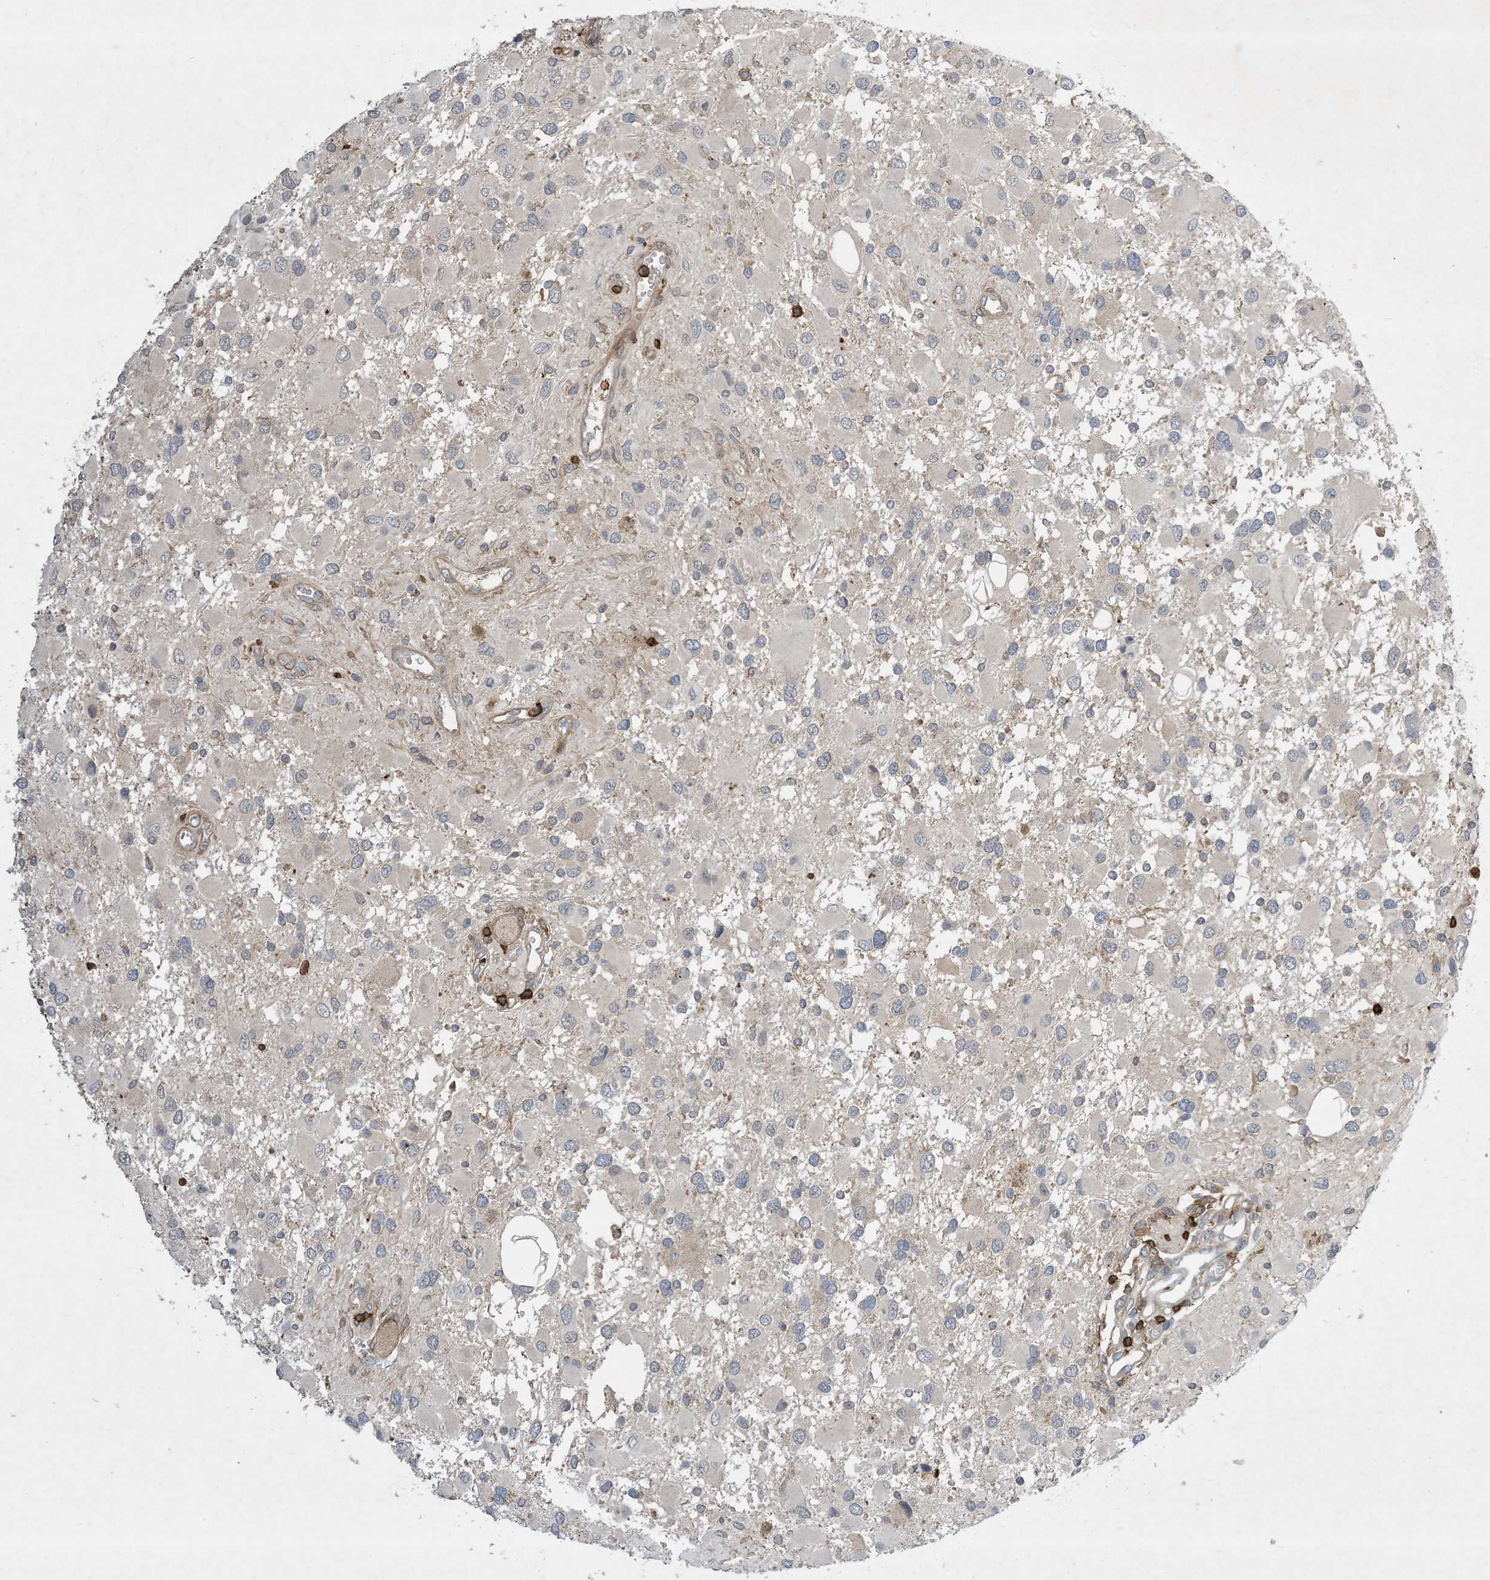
{"staining": {"intensity": "negative", "quantity": "none", "location": "none"}, "tissue": "glioma", "cell_type": "Tumor cells", "image_type": "cancer", "snomed": [{"axis": "morphology", "description": "Glioma, malignant, High grade"}, {"axis": "topography", "description": "Brain"}], "caption": "Malignant high-grade glioma was stained to show a protein in brown. There is no significant staining in tumor cells.", "gene": "AK9", "patient": {"sex": "male", "age": 53}}